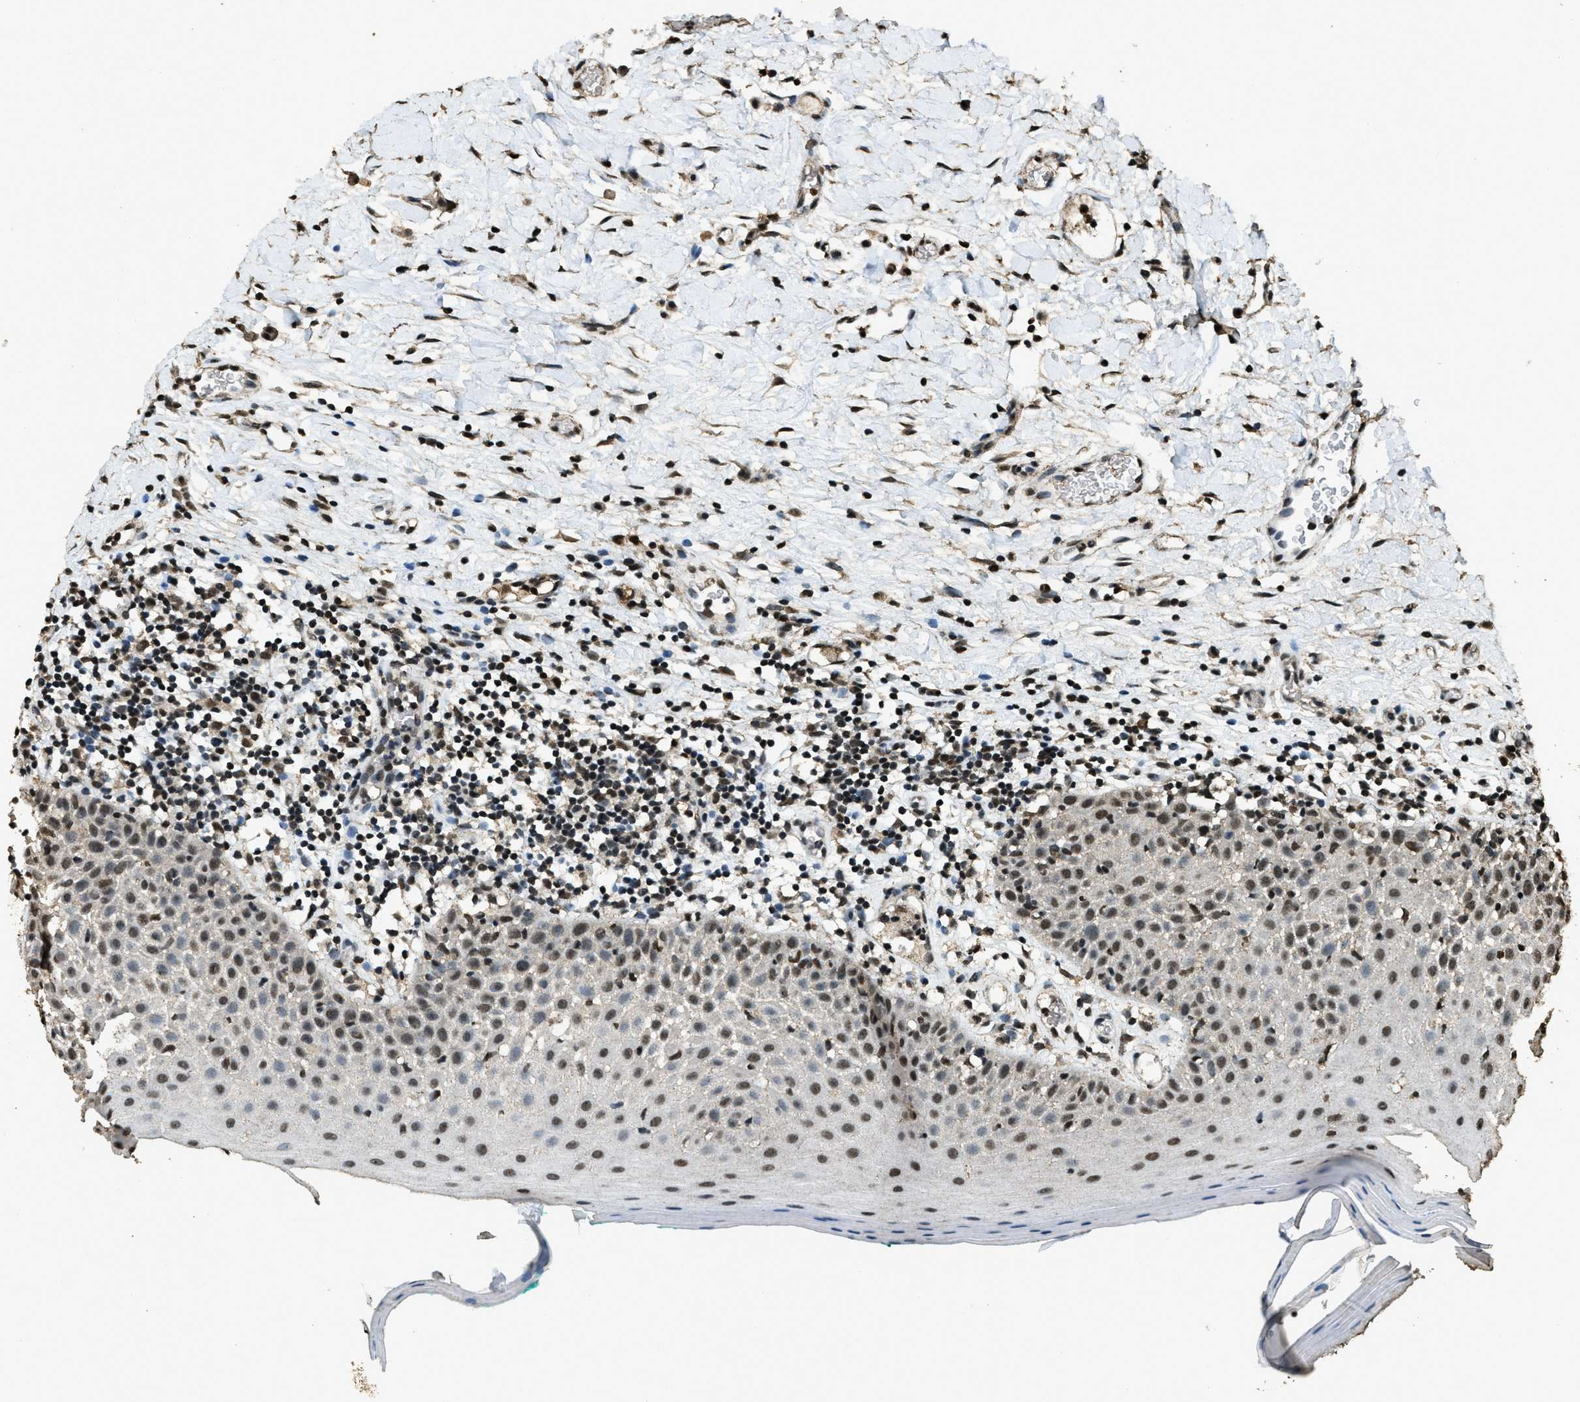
{"staining": {"intensity": "strong", "quantity": ">75%", "location": "nuclear"}, "tissue": "oral mucosa", "cell_type": "Squamous epithelial cells", "image_type": "normal", "snomed": [{"axis": "morphology", "description": "Normal tissue, NOS"}, {"axis": "topography", "description": "Skeletal muscle"}, {"axis": "topography", "description": "Oral tissue"}], "caption": "Immunohistochemistry (DAB (3,3'-diaminobenzidine)) staining of unremarkable oral mucosa demonstrates strong nuclear protein positivity in about >75% of squamous epithelial cells.", "gene": "MYB", "patient": {"sex": "male", "age": 58}}